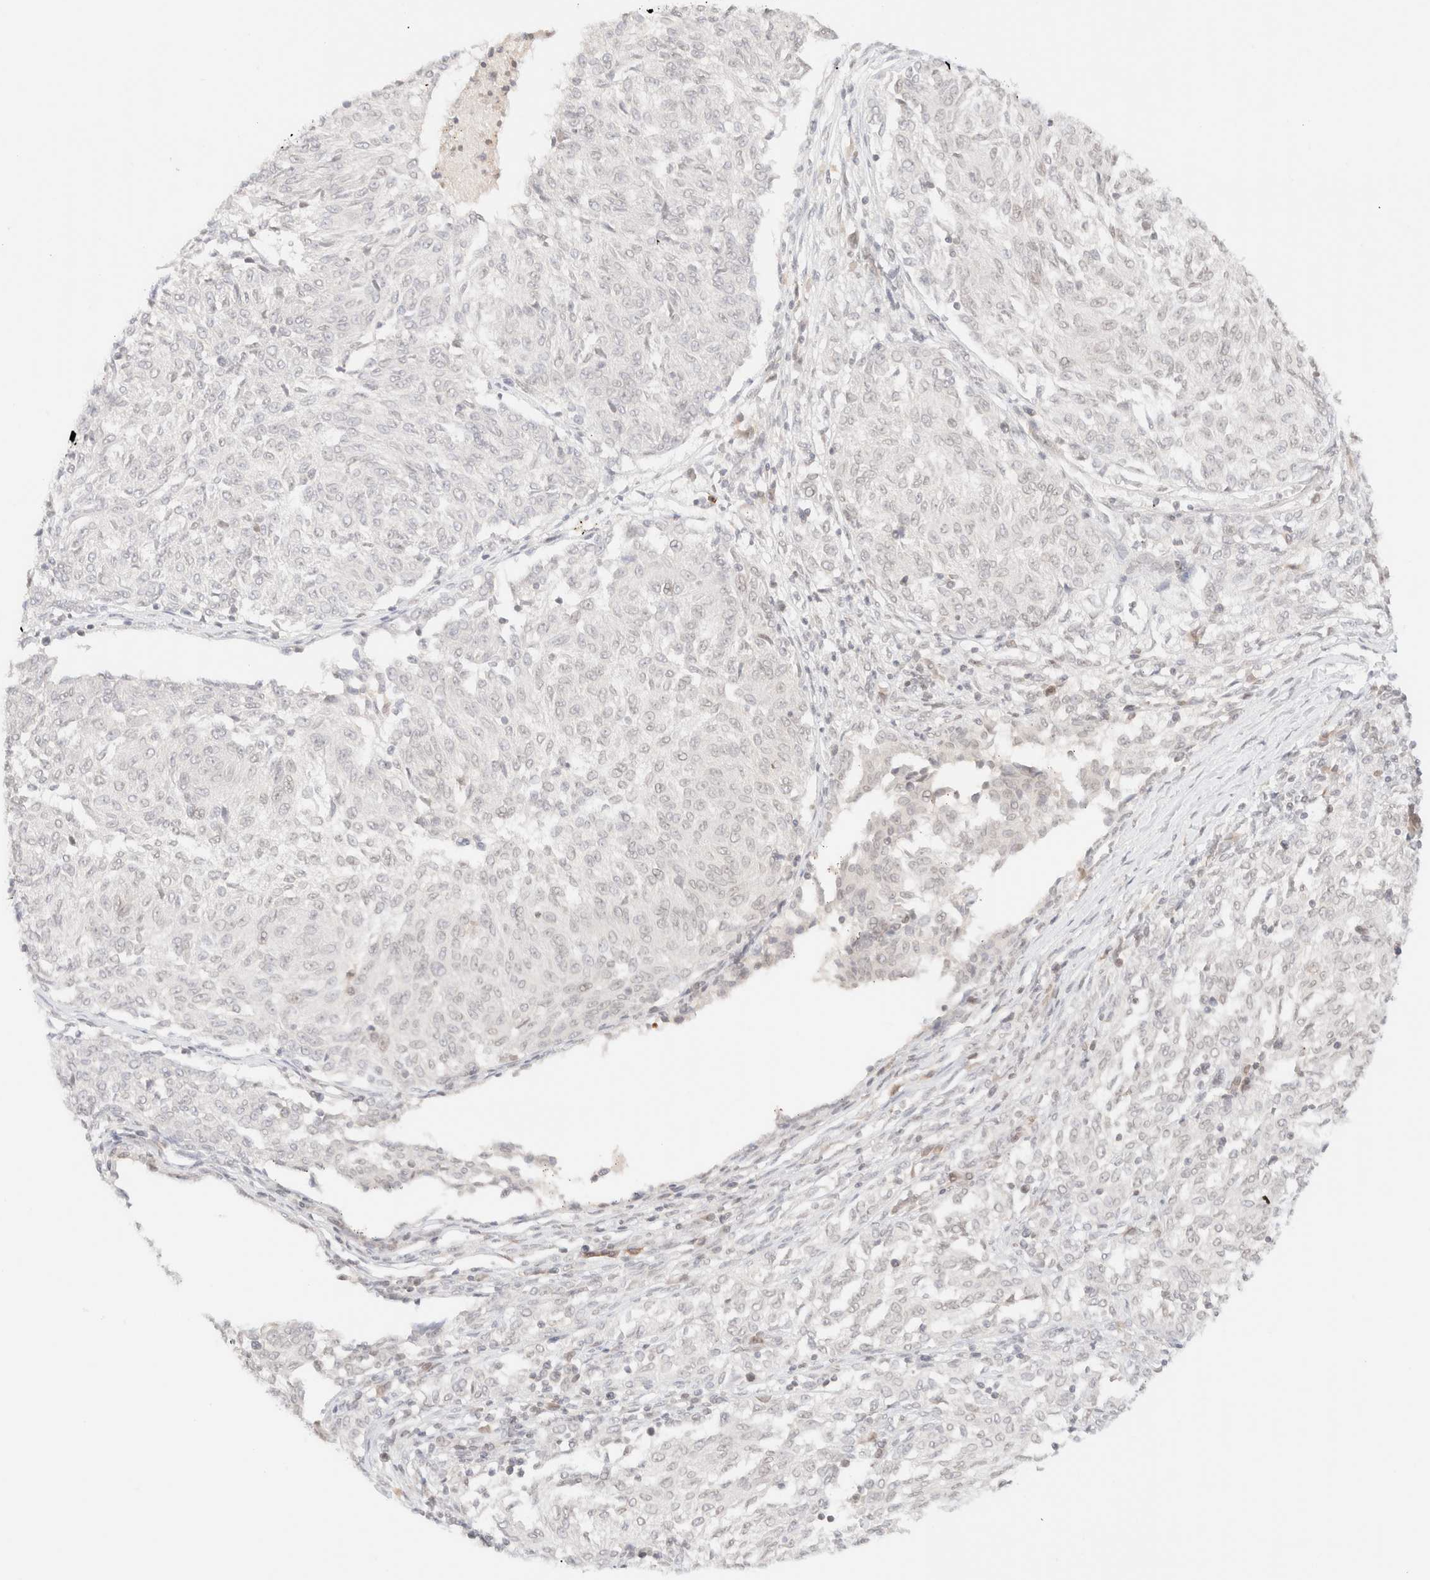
{"staining": {"intensity": "negative", "quantity": "none", "location": "none"}, "tissue": "melanoma", "cell_type": "Tumor cells", "image_type": "cancer", "snomed": [{"axis": "morphology", "description": "Malignant melanoma, NOS"}, {"axis": "topography", "description": "Skin"}], "caption": "The immunohistochemistry (IHC) photomicrograph has no significant staining in tumor cells of melanoma tissue.", "gene": "ZNF770", "patient": {"sex": "female", "age": 72}}